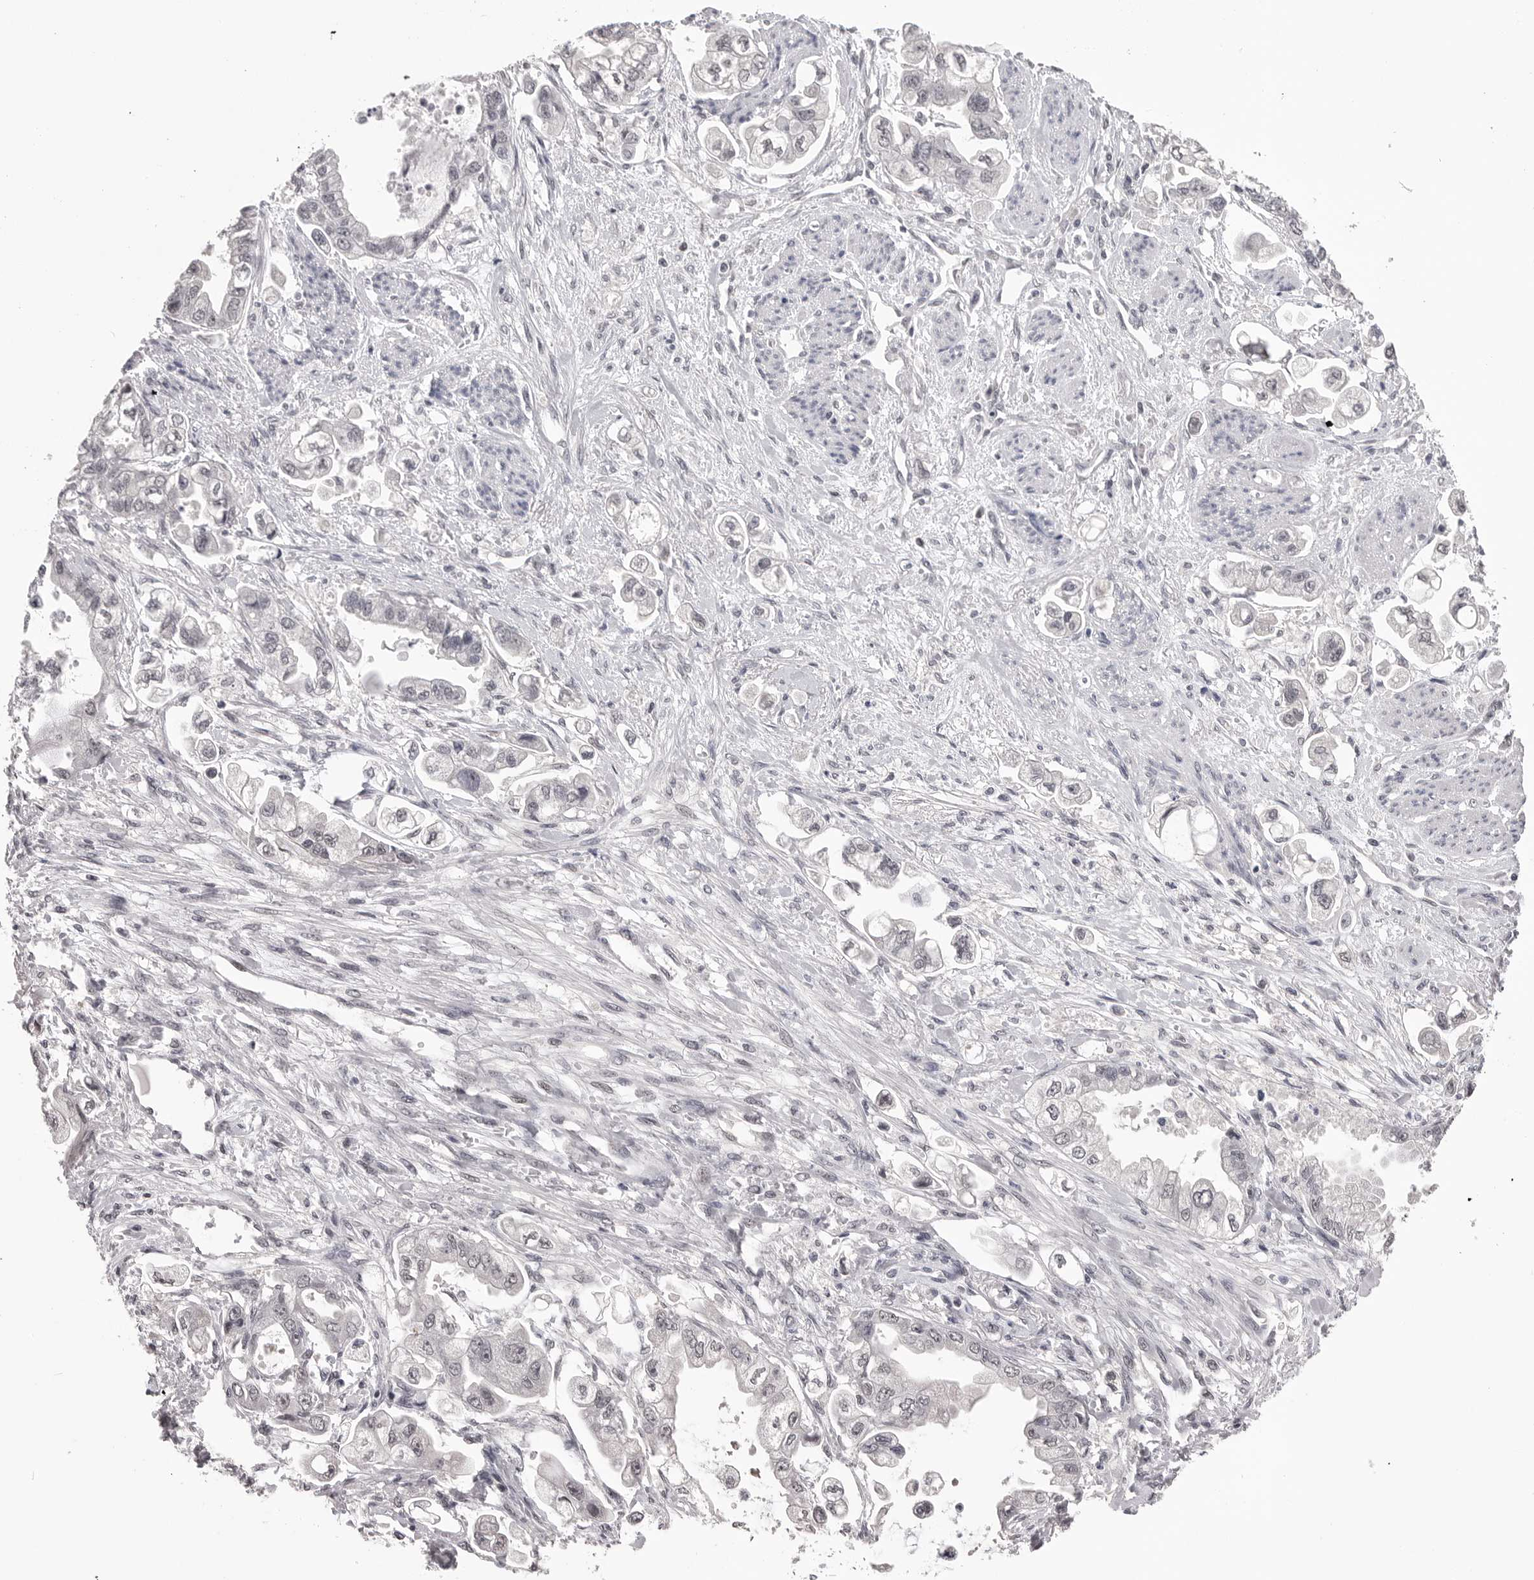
{"staining": {"intensity": "negative", "quantity": "none", "location": "none"}, "tissue": "stomach cancer", "cell_type": "Tumor cells", "image_type": "cancer", "snomed": [{"axis": "morphology", "description": "Adenocarcinoma, NOS"}, {"axis": "topography", "description": "Stomach"}], "caption": "Stomach cancer (adenocarcinoma) was stained to show a protein in brown. There is no significant expression in tumor cells.", "gene": "DLG2", "patient": {"sex": "male", "age": 62}}